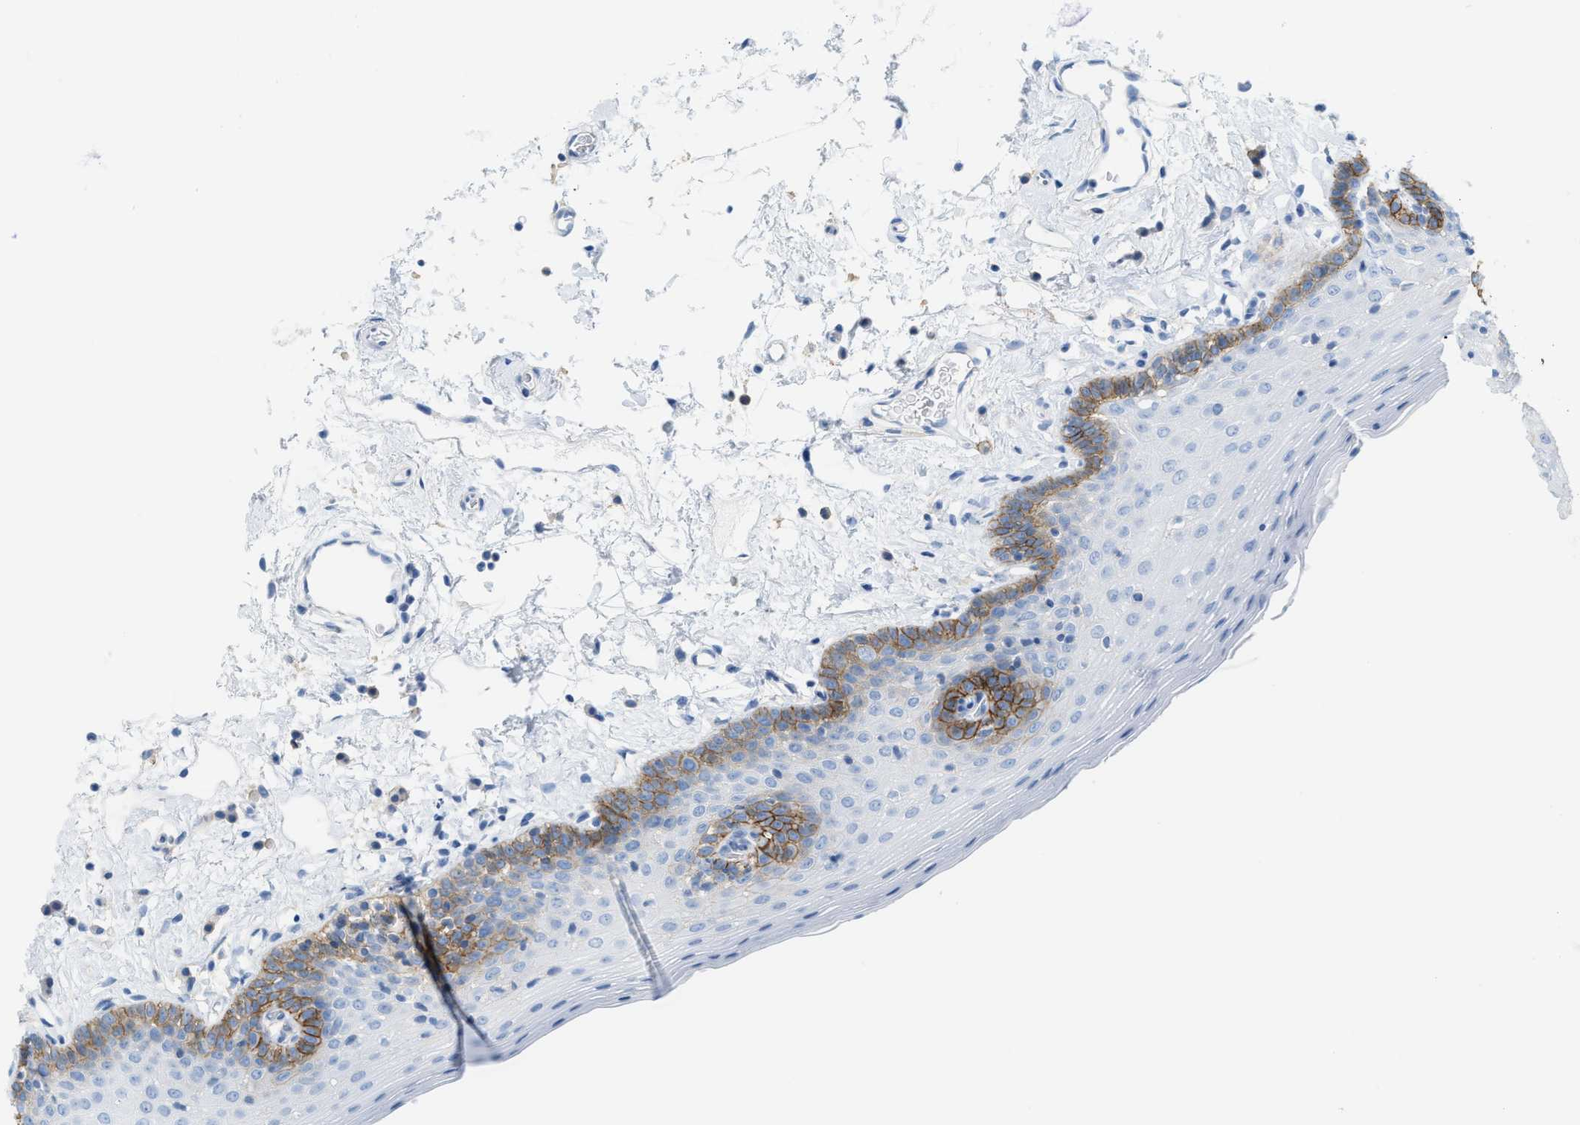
{"staining": {"intensity": "moderate", "quantity": "<25%", "location": "cytoplasmic/membranous"}, "tissue": "oral mucosa", "cell_type": "Squamous epithelial cells", "image_type": "normal", "snomed": [{"axis": "morphology", "description": "Normal tissue, NOS"}, {"axis": "topography", "description": "Oral tissue"}], "caption": "Oral mucosa stained with a brown dye displays moderate cytoplasmic/membranous positive staining in about <25% of squamous epithelial cells.", "gene": "SLC3A2", "patient": {"sex": "male", "age": 66}}